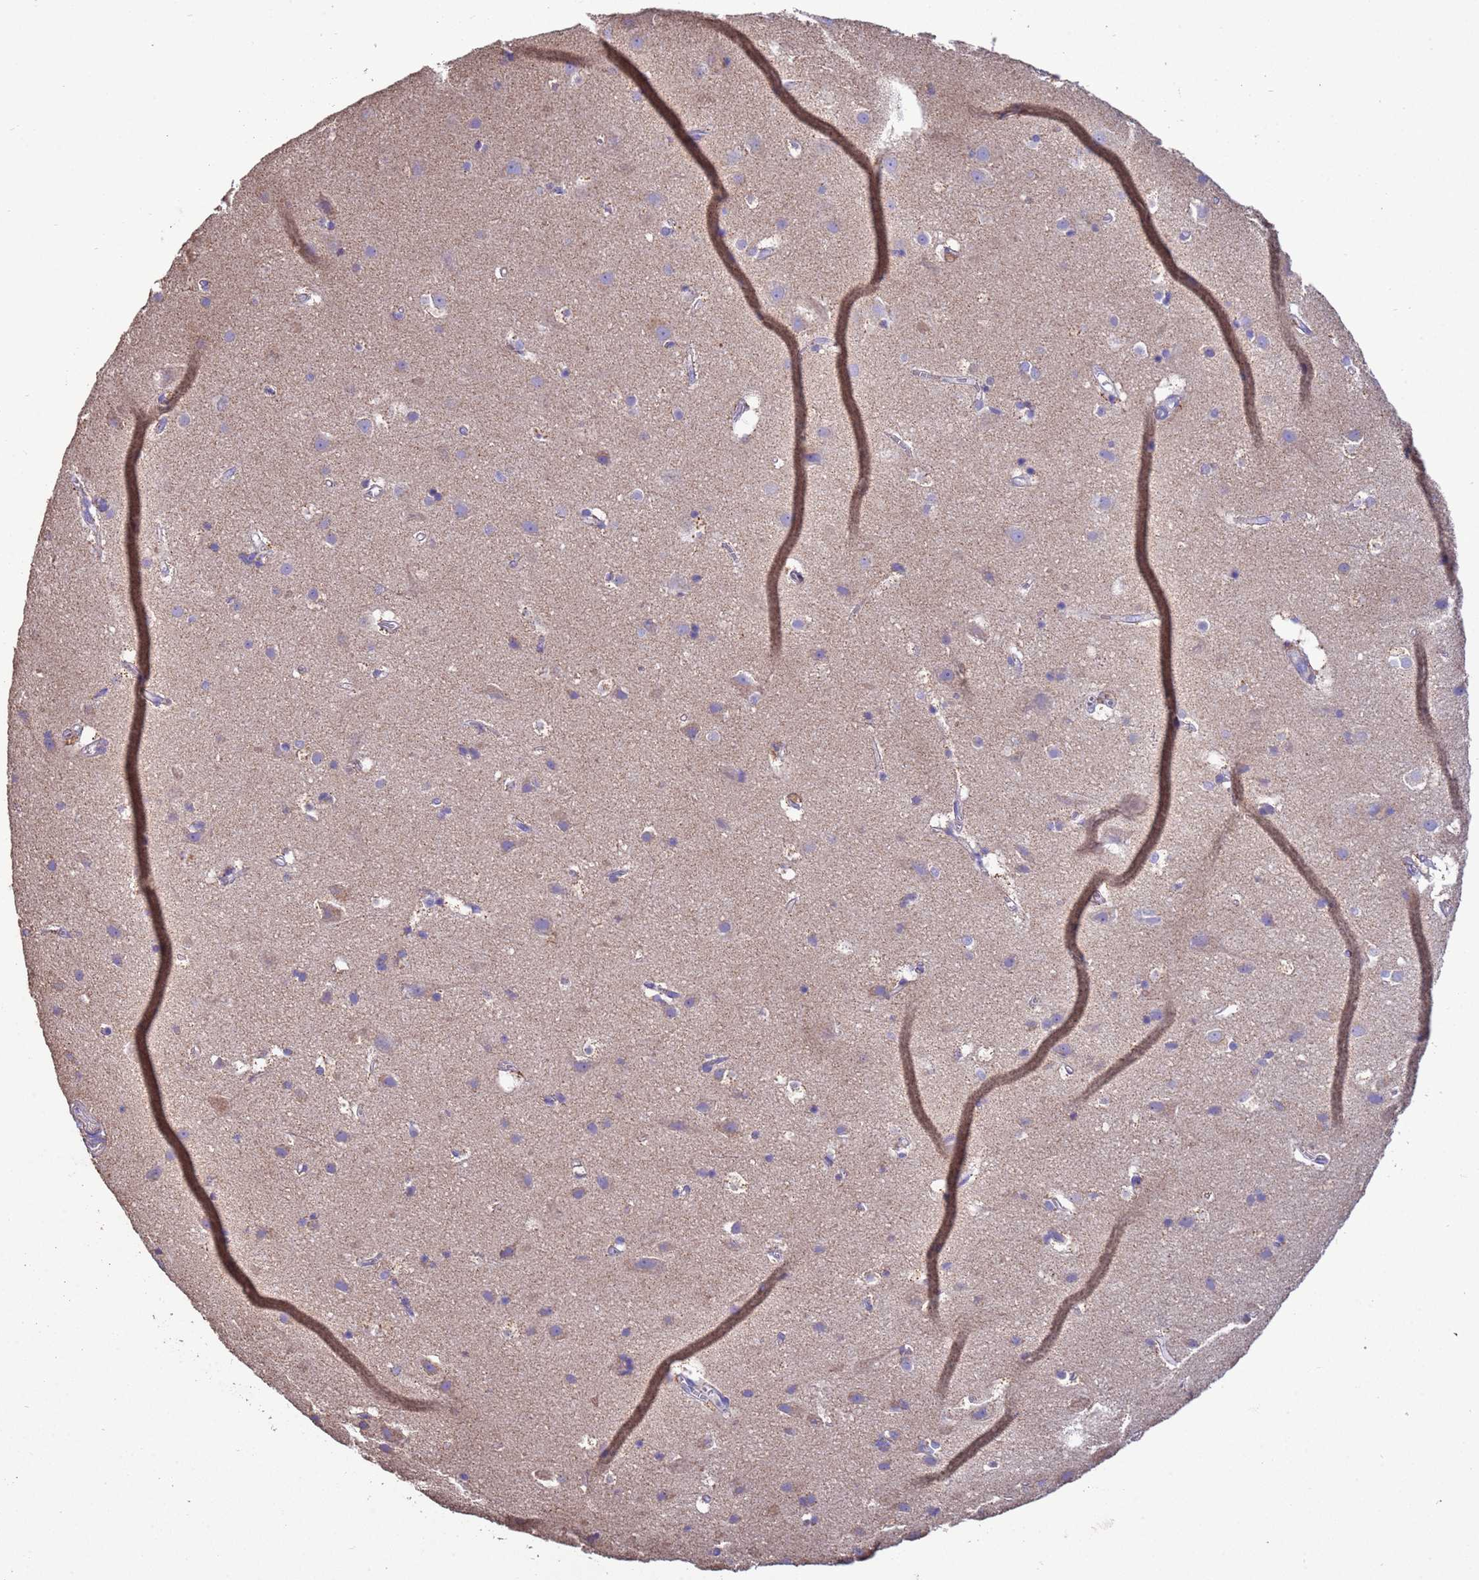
{"staining": {"intensity": "weak", "quantity": "25%-75%", "location": "cytoplasmic/membranous"}, "tissue": "cerebral cortex", "cell_type": "Endothelial cells", "image_type": "normal", "snomed": [{"axis": "morphology", "description": "Normal tissue, NOS"}, {"axis": "topography", "description": "Cerebral cortex"}], "caption": "Immunohistochemical staining of unremarkable human cerebral cortex demonstrates weak cytoplasmic/membranous protein expression in about 25%-75% of endothelial cells. Nuclei are stained in blue.", "gene": "ZNFX1", "patient": {"sex": "male", "age": 54}}